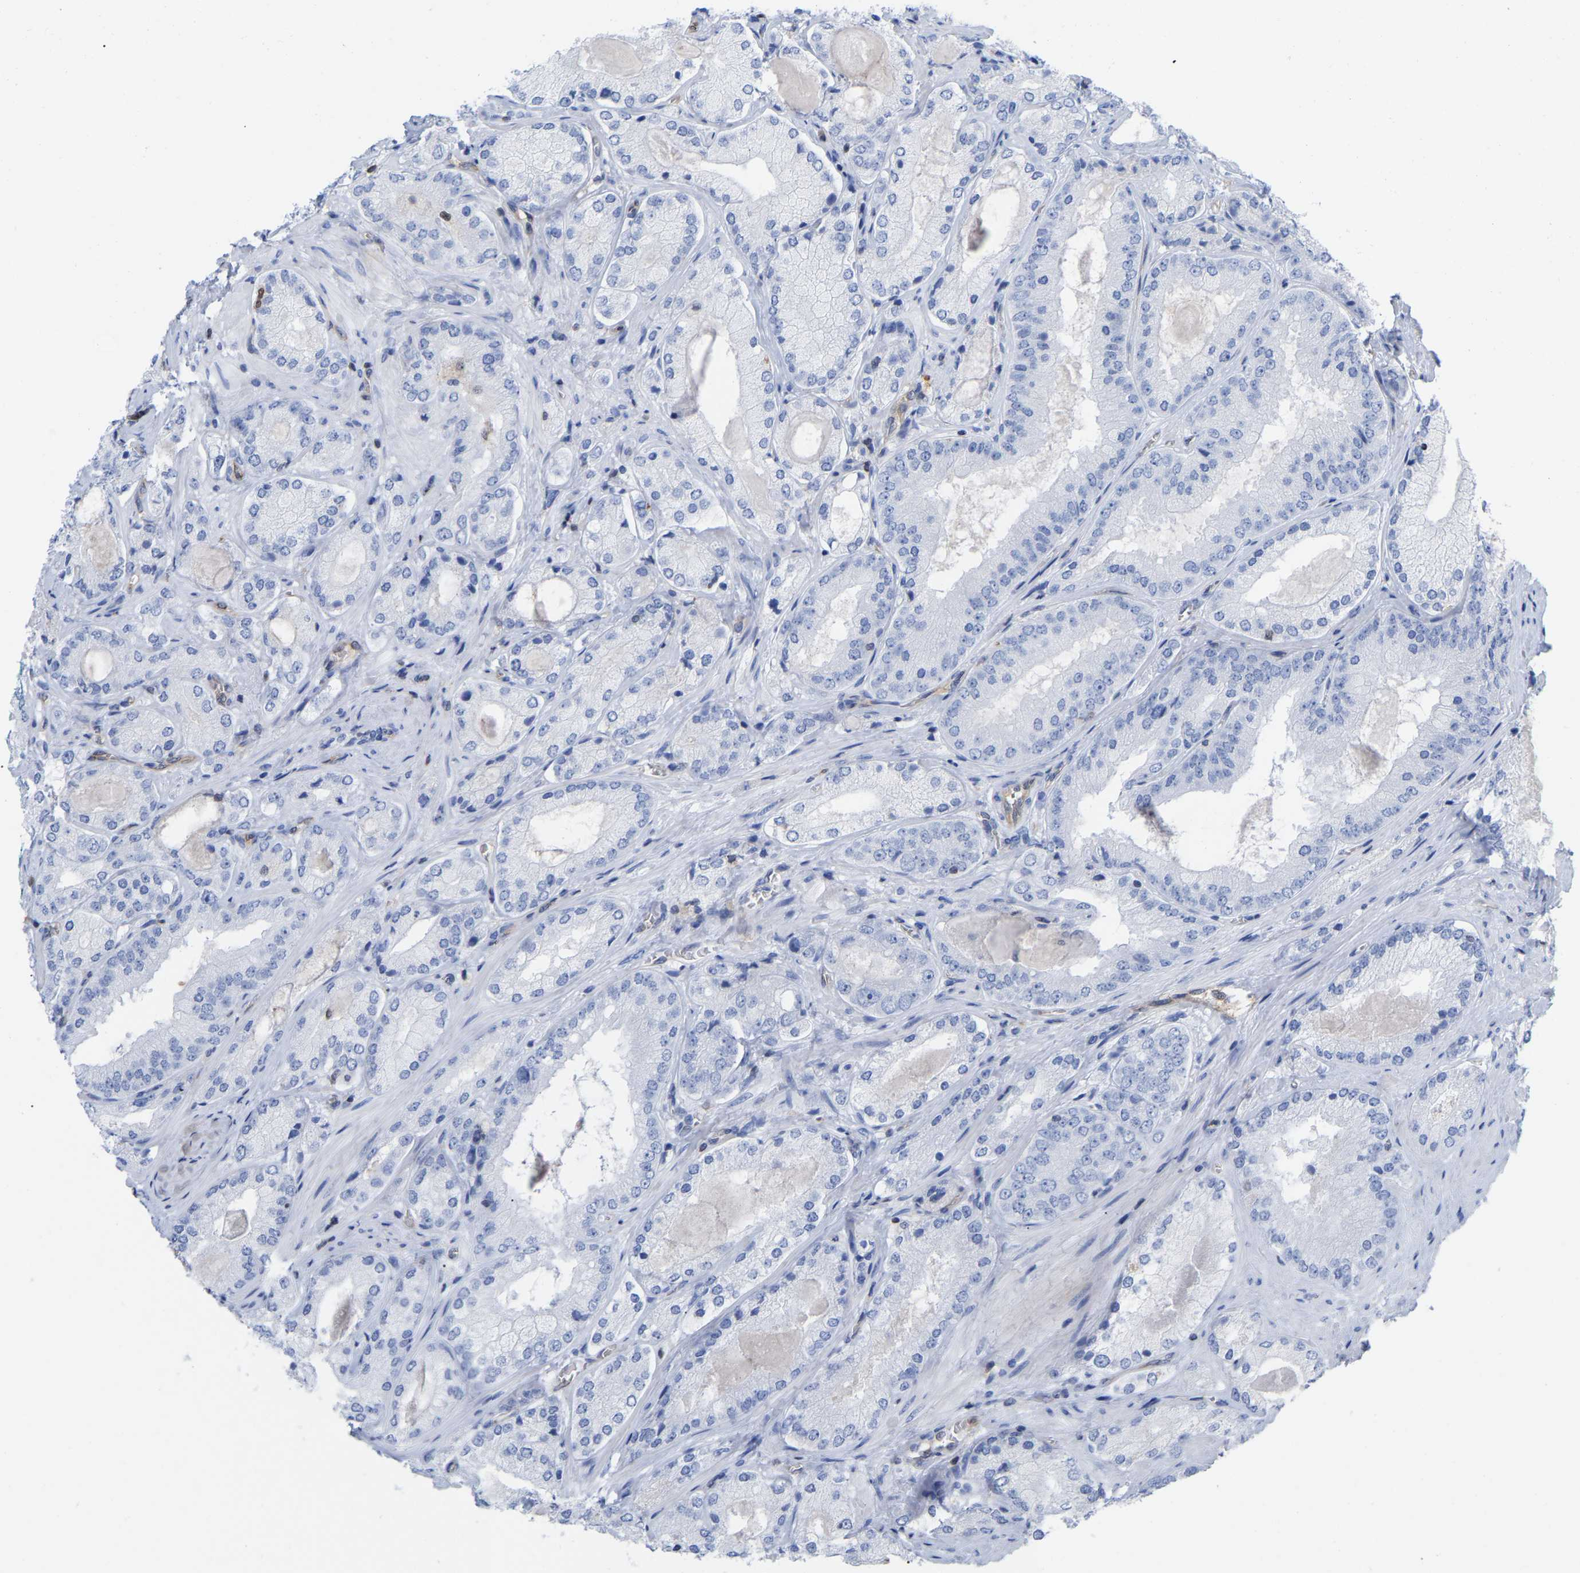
{"staining": {"intensity": "negative", "quantity": "none", "location": "none"}, "tissue": "prostate cancer", "cell_type": "Tumor cells", "image_type": "cancer", "snomed": [{"axis": "morphology", "description": "Adenocarcinoma, Low grade"}, {"axis": "topography", "description": "Prostate"}], "caption": "DAB (3,3'-diaminobenzidine) immunohistochemical staining of adenocarcinoma (low-grade) (prostate) reveals no significant positivity in tumor cells.", "gene": "GIMAP4", "patient": {"sex": "male", "age": 65}}